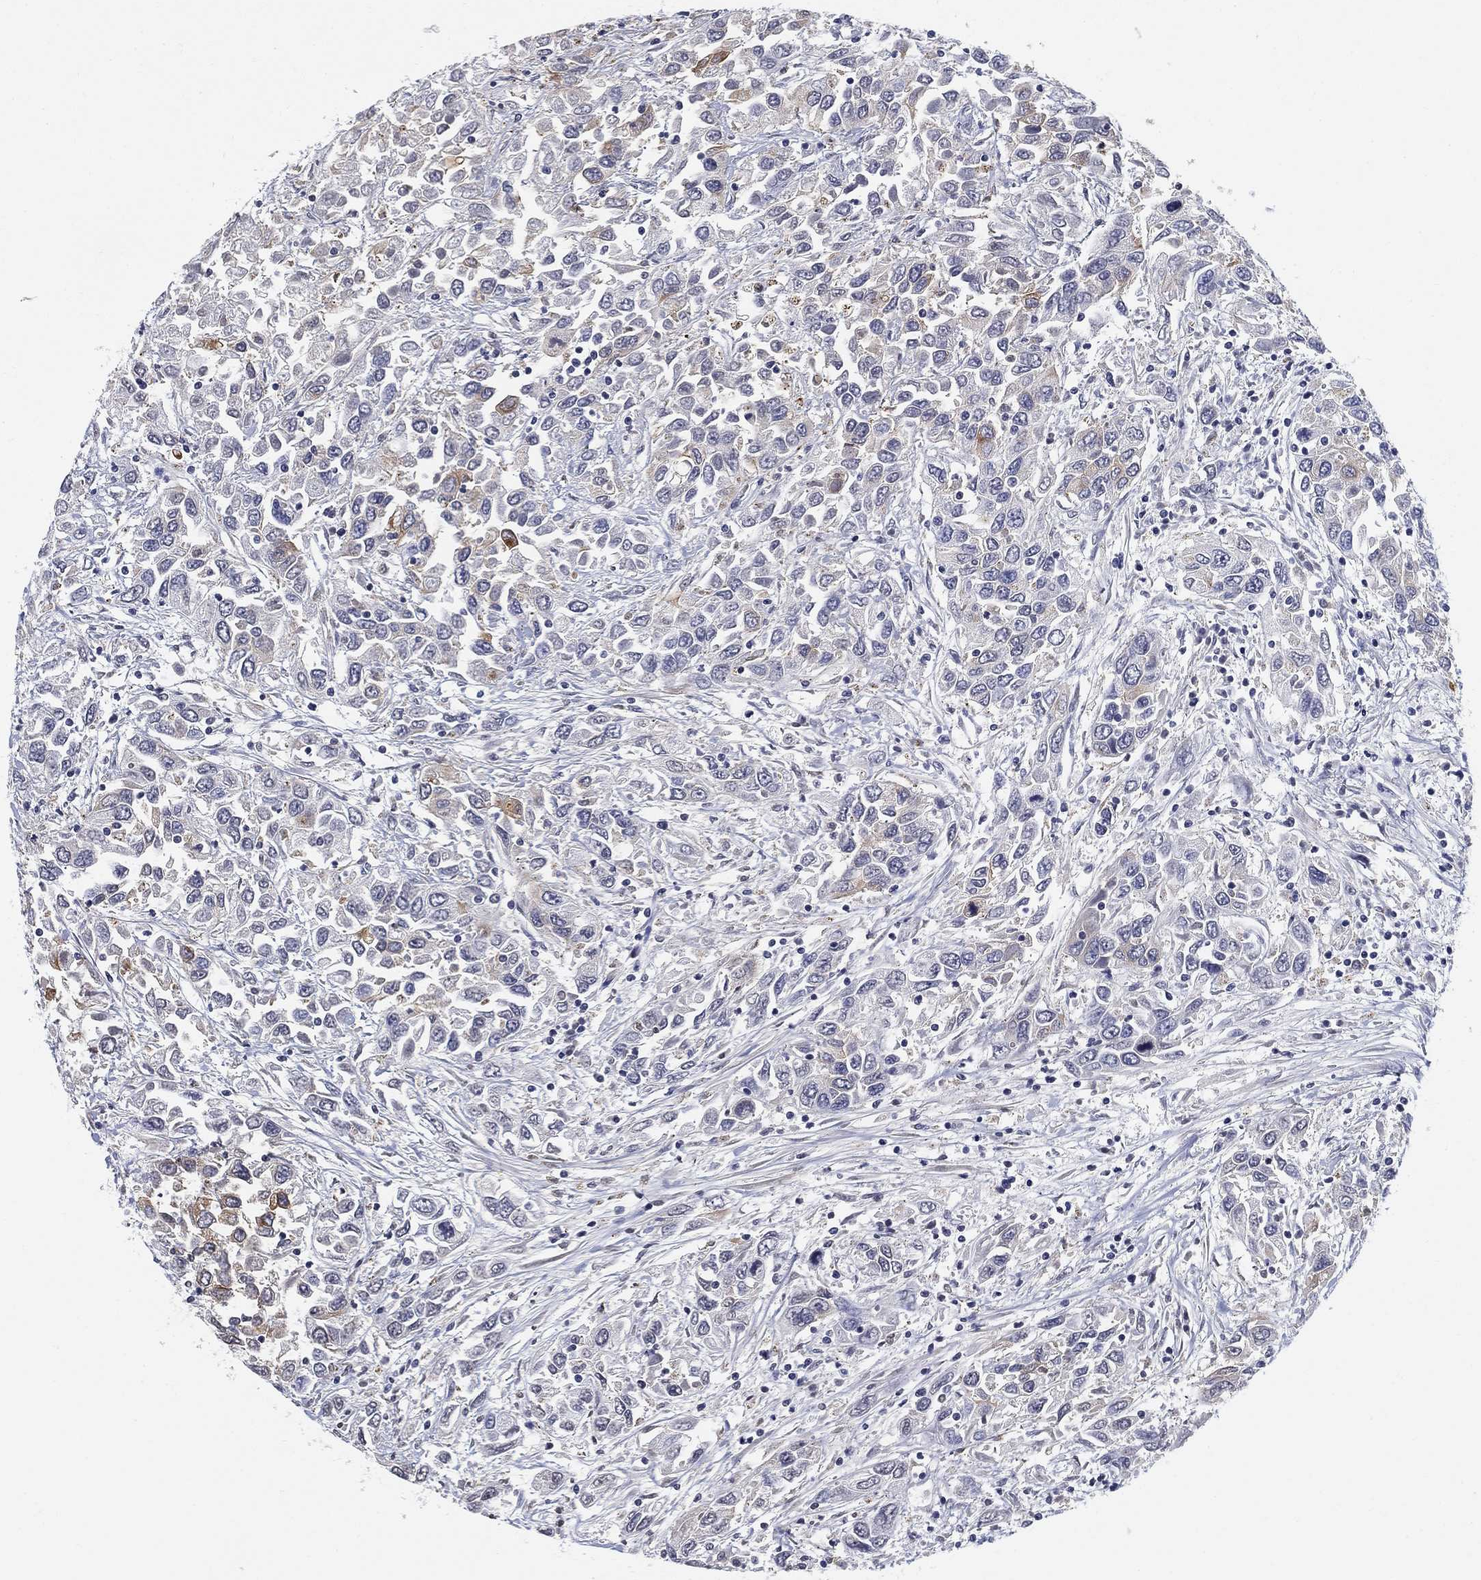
{"staining": {"intensity": "moderate", "quantity": "<25%", "location": "cytoplasmic/membranous"}, "tissue": "urothelial cancer", "cell_type": "Tumor cells", "image_type": "cancer", "snomed": [{"axis": "morphology", "description": "Urothelial carcinoma, High grade"}, {"axis": "topography", "description": "Urinary bladder"}], "caption": "Human urothelial cancer stained for a protein (brown) exhibits moderate cytoplasmic/membranous positive positivity in about <25% of tumor cells.", "gene": "OTUB2", "patient": {"sex": "male", "age": 76}}